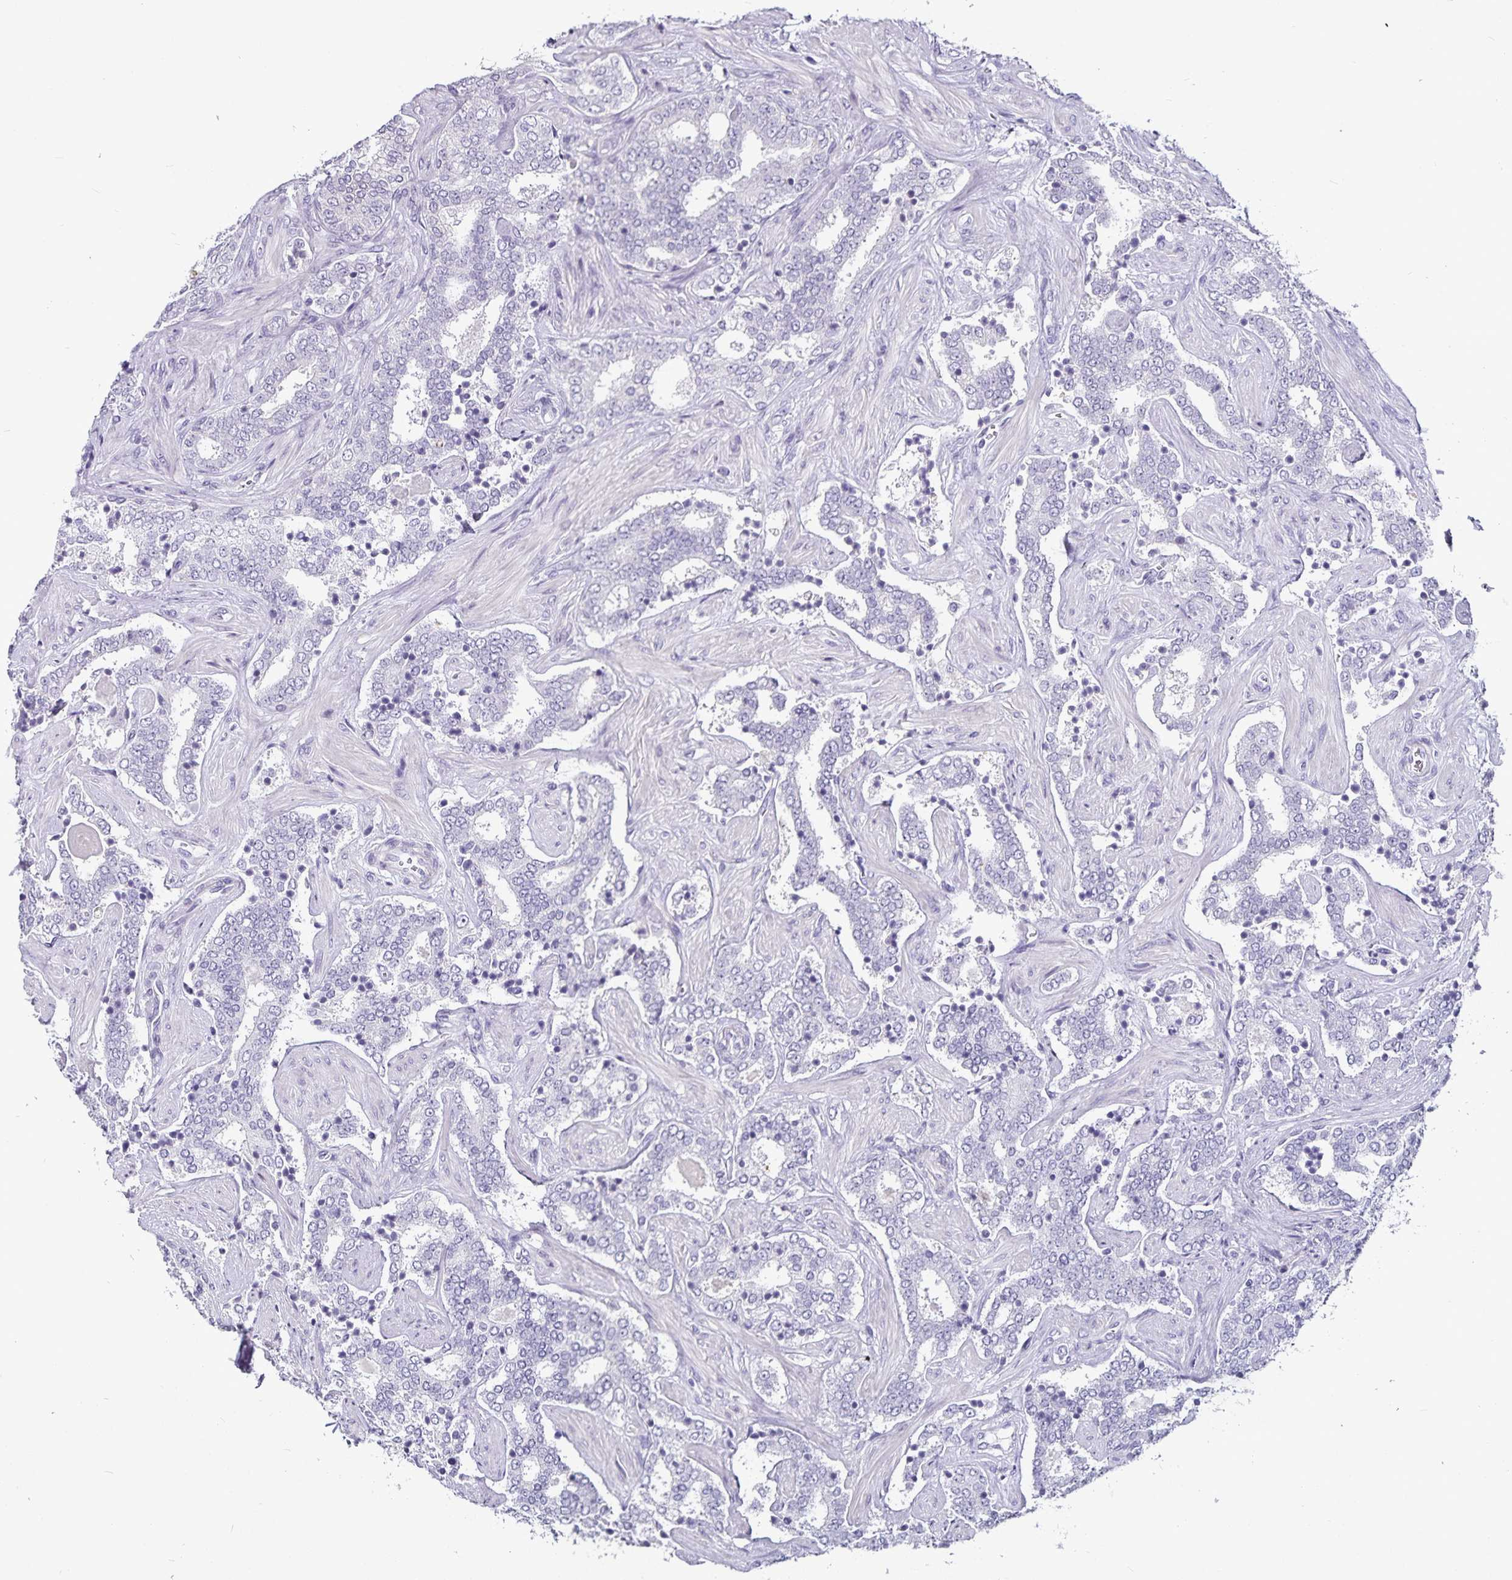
{"staining": {"intensity": "negative", "quantity": "none", "location": "none"}, "tissue": "prostate cancer", "cell_type": "Tumor cells", "image_type": "cancer", "snomed": [{"axis": "morphology", "description": "Adenocarcinoma, High grade"}, {"axis": "topography", "description": "Prostate"}], "caption": "High-grade adenocarcinoma (prostate) was stained to show a protein in brown. There is no significant staining in tumor cells.", "gene": "CA12", "patient": {"sex": "male", "age": 60}}